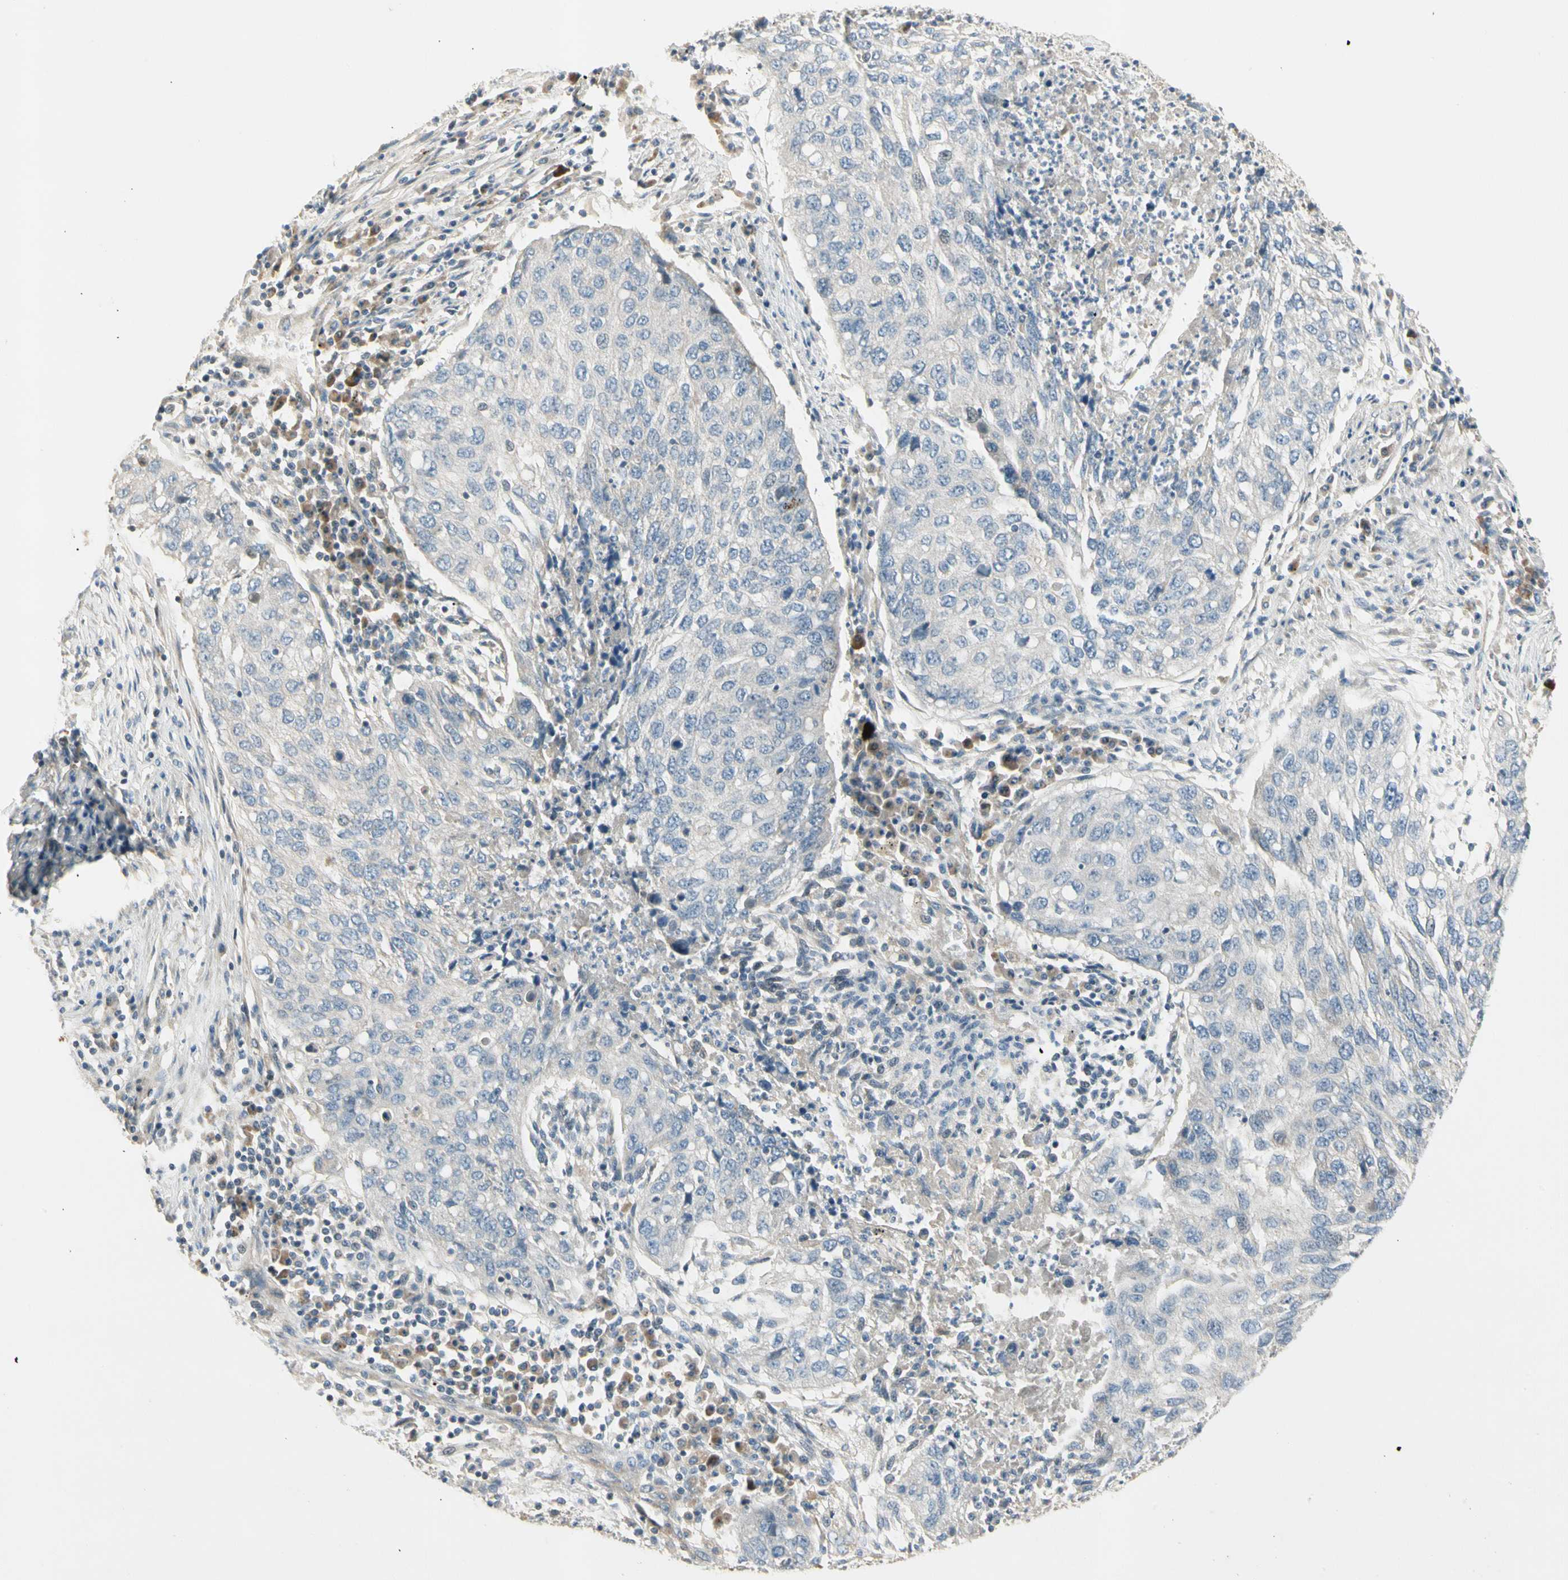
{"staining": {"intensity": "negative", "quantity": "none", "location": "none"}, "tissue": "lung cancer", "cell_type": "Tumor cells", "image_type": "cancer", "snomed": [{"axis": "morphology", "description": "Squamous cell carcinoma, NOS"}, {"axis": "topography", "description": "Lung"}], "caption": "Squamous cell carcinoma (lung) was stained to show a protein in brown. There is no significant expression in tumor cells.", "gene": "ADGRA3", "patient": {"sex": "female", "age": 63}}